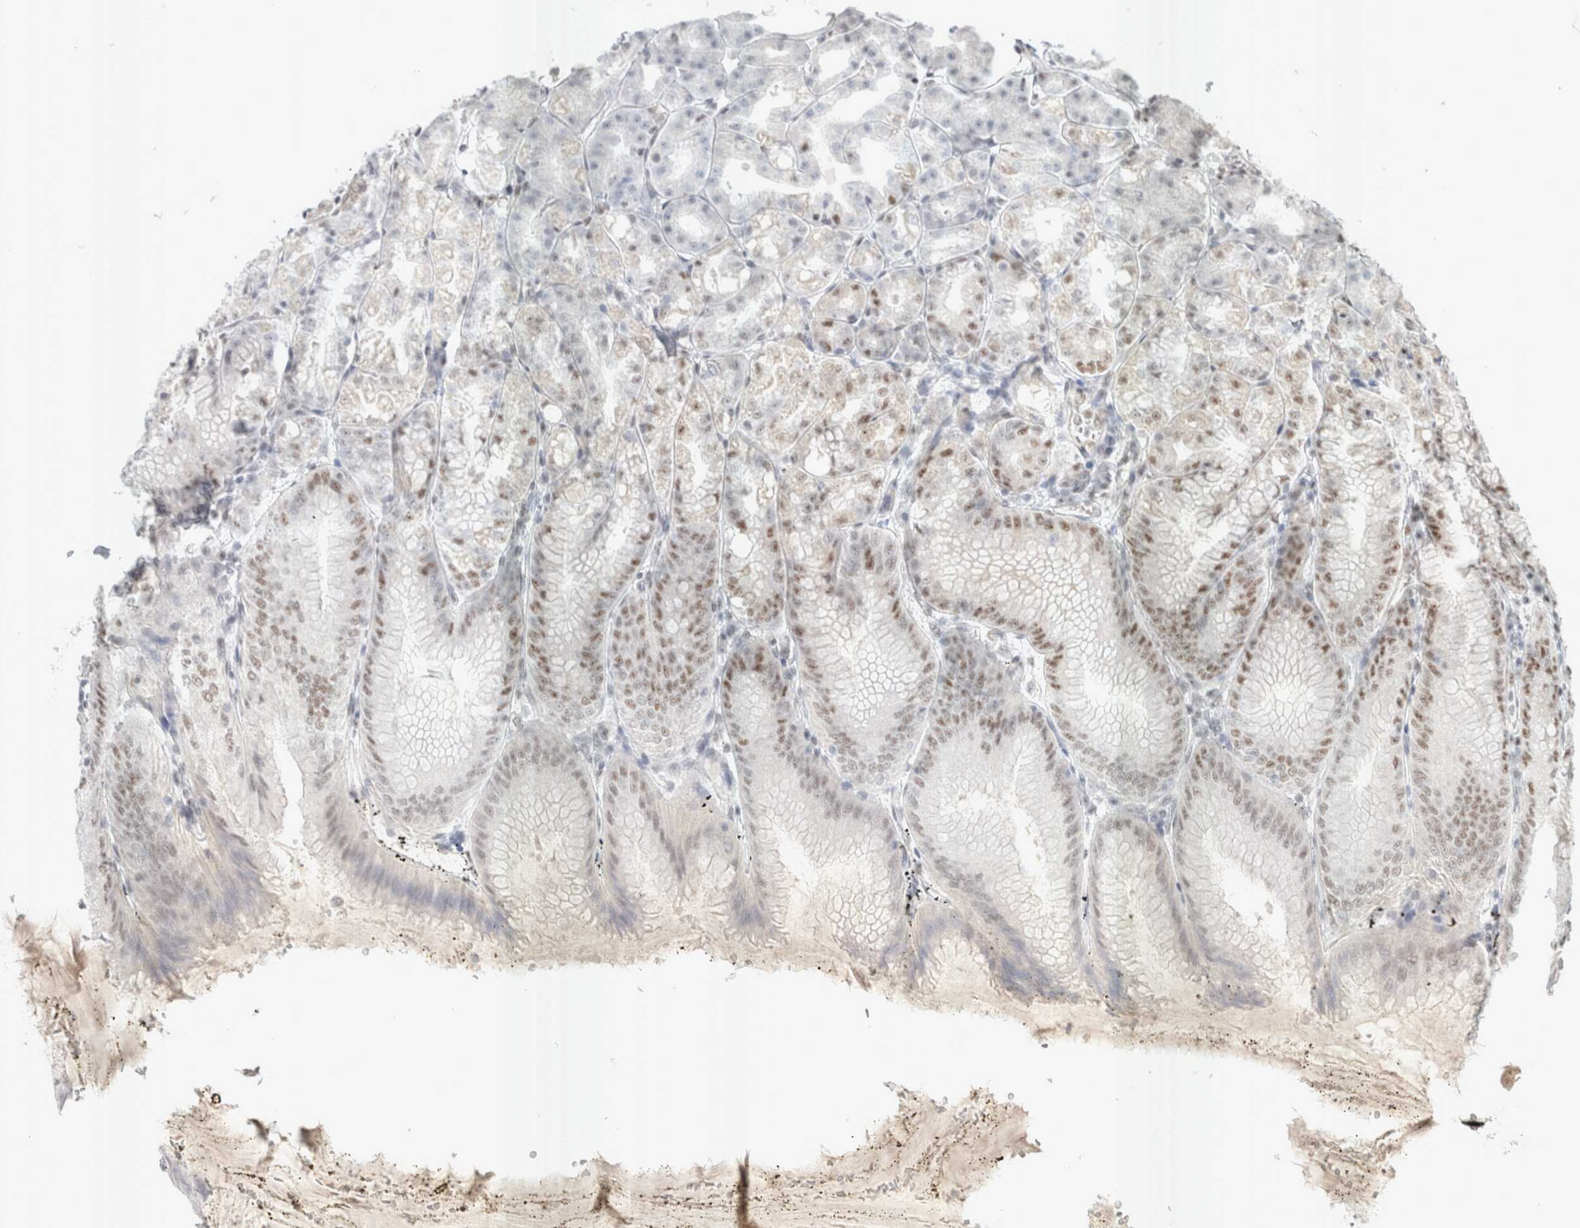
{"staining": {"intensity": "moderate", "quantity": "25%-75%", "location": "nuclear"}, "tissue": "stomach", "cell_type": "Glandular cells", "image_type": "normal", "snomed": [{"axis": "morphology", "description": "Normal tissue, NOS"}, {"axis": "topography", "description": "Stomach, lower"}], "caption": "Immunohistochemistry (IHC) (DAB (3,3'-diaminobenzidine)) staining of unremarkable stomach exhibits moderate nuclear protein staining in approximately 25%-75% of glandular cells. The protein is stained brown, and the nuclei are stained in blue (DAB (3,3'-diaminobenzidine) IHC with brightfield microscopy, high magnification).", "gene": "TRMT12", "patient": {"sex": "male", "age": 71}}